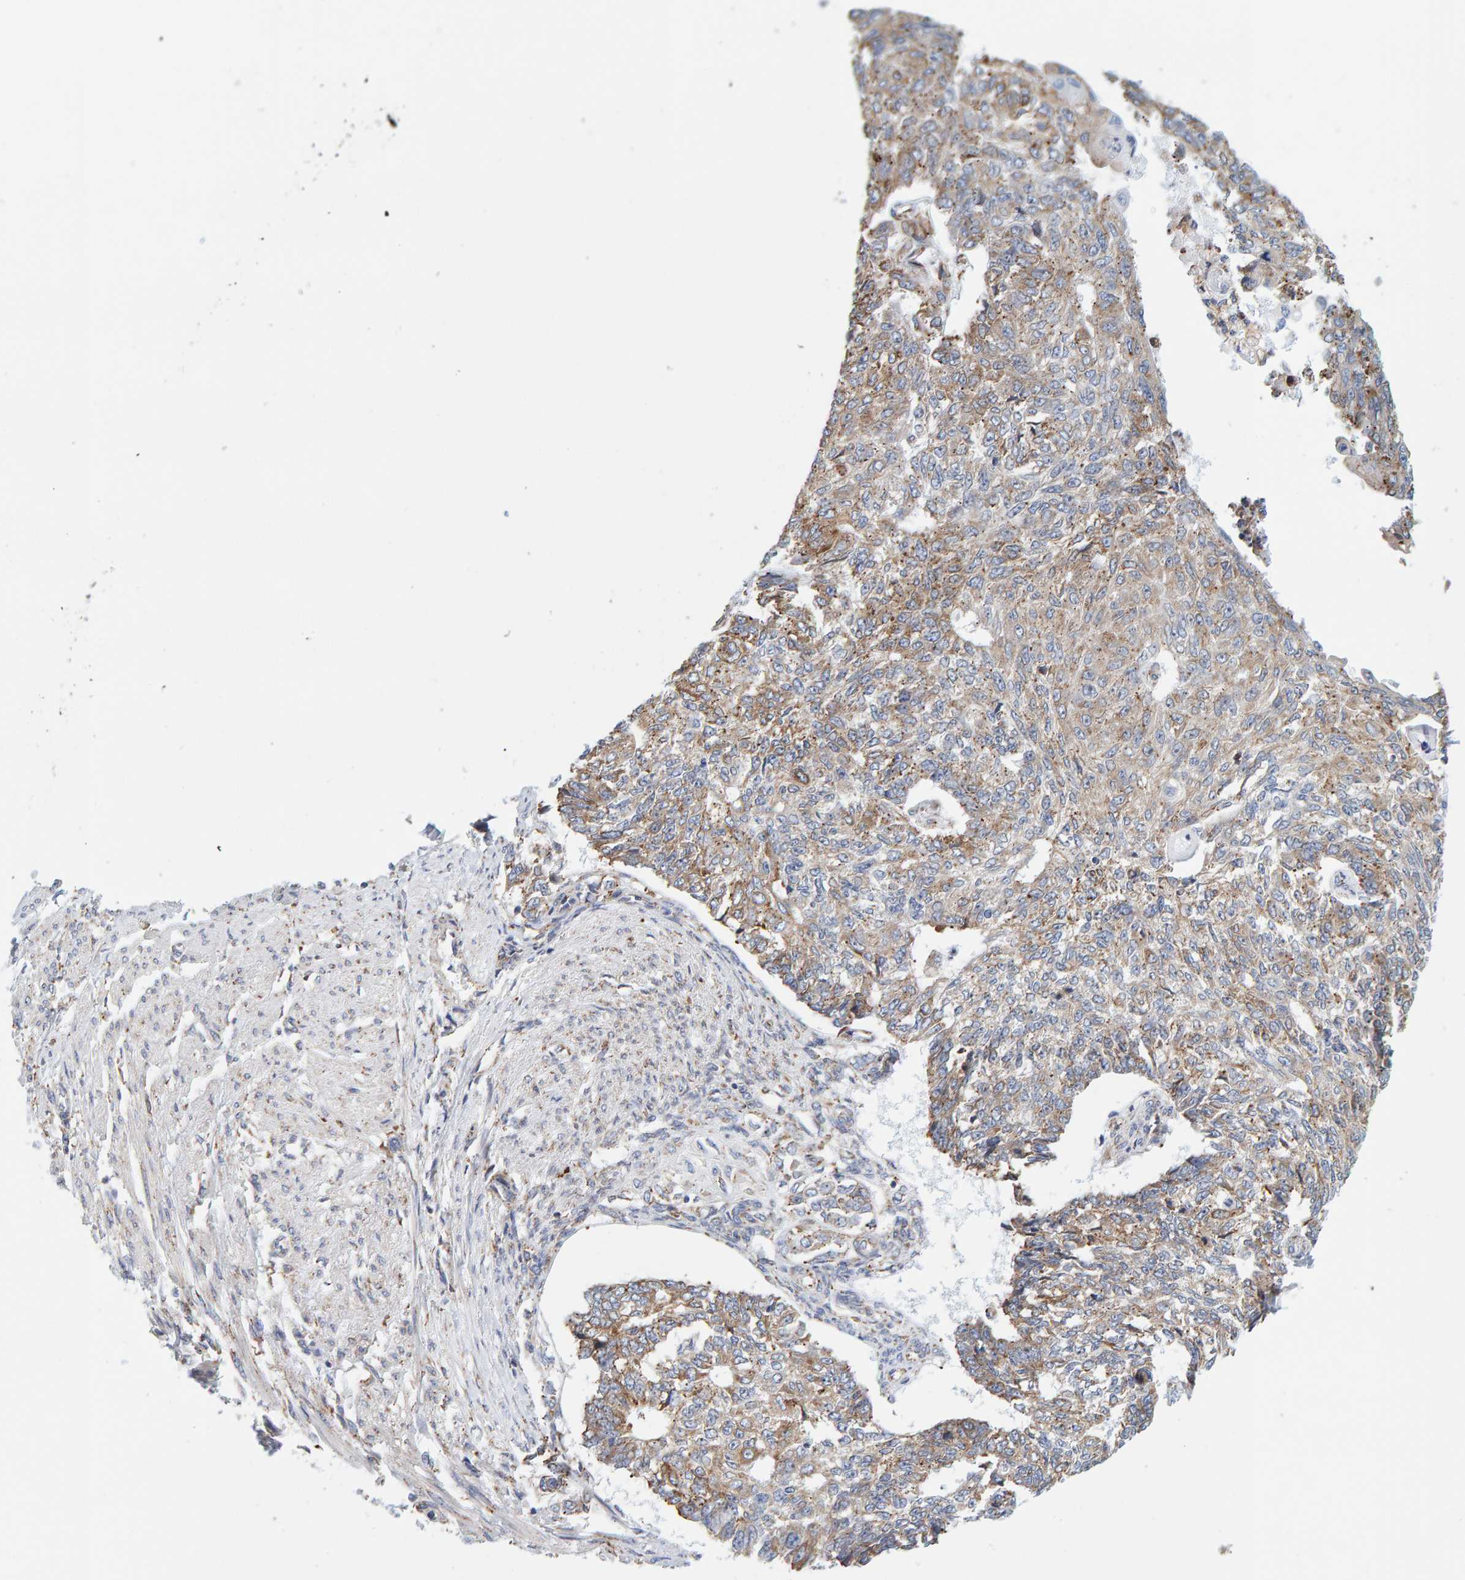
{"staining": {"intensity": "weak", "quantity": ">75%", "location": "cytoplasmic/membranous"}, "tissue": "endometrial cancer", "cell_type": "Tumor cells", "image_type": "cancer", "snomed": [{"axis": "morphology", "description": "Adenocarcinoma, NOS"}, {"axis": "topography", "description": "Endometrium"}], "caption": "Approximately >75% of tumor cells in endometrial adenocarcinoma demonstrate weak cytoplasmic/membranous protein staining as visualized by brown immunohistochemical staining.", "gene": "SGPL1", "patient": {"sex": "female", "age": 32}}